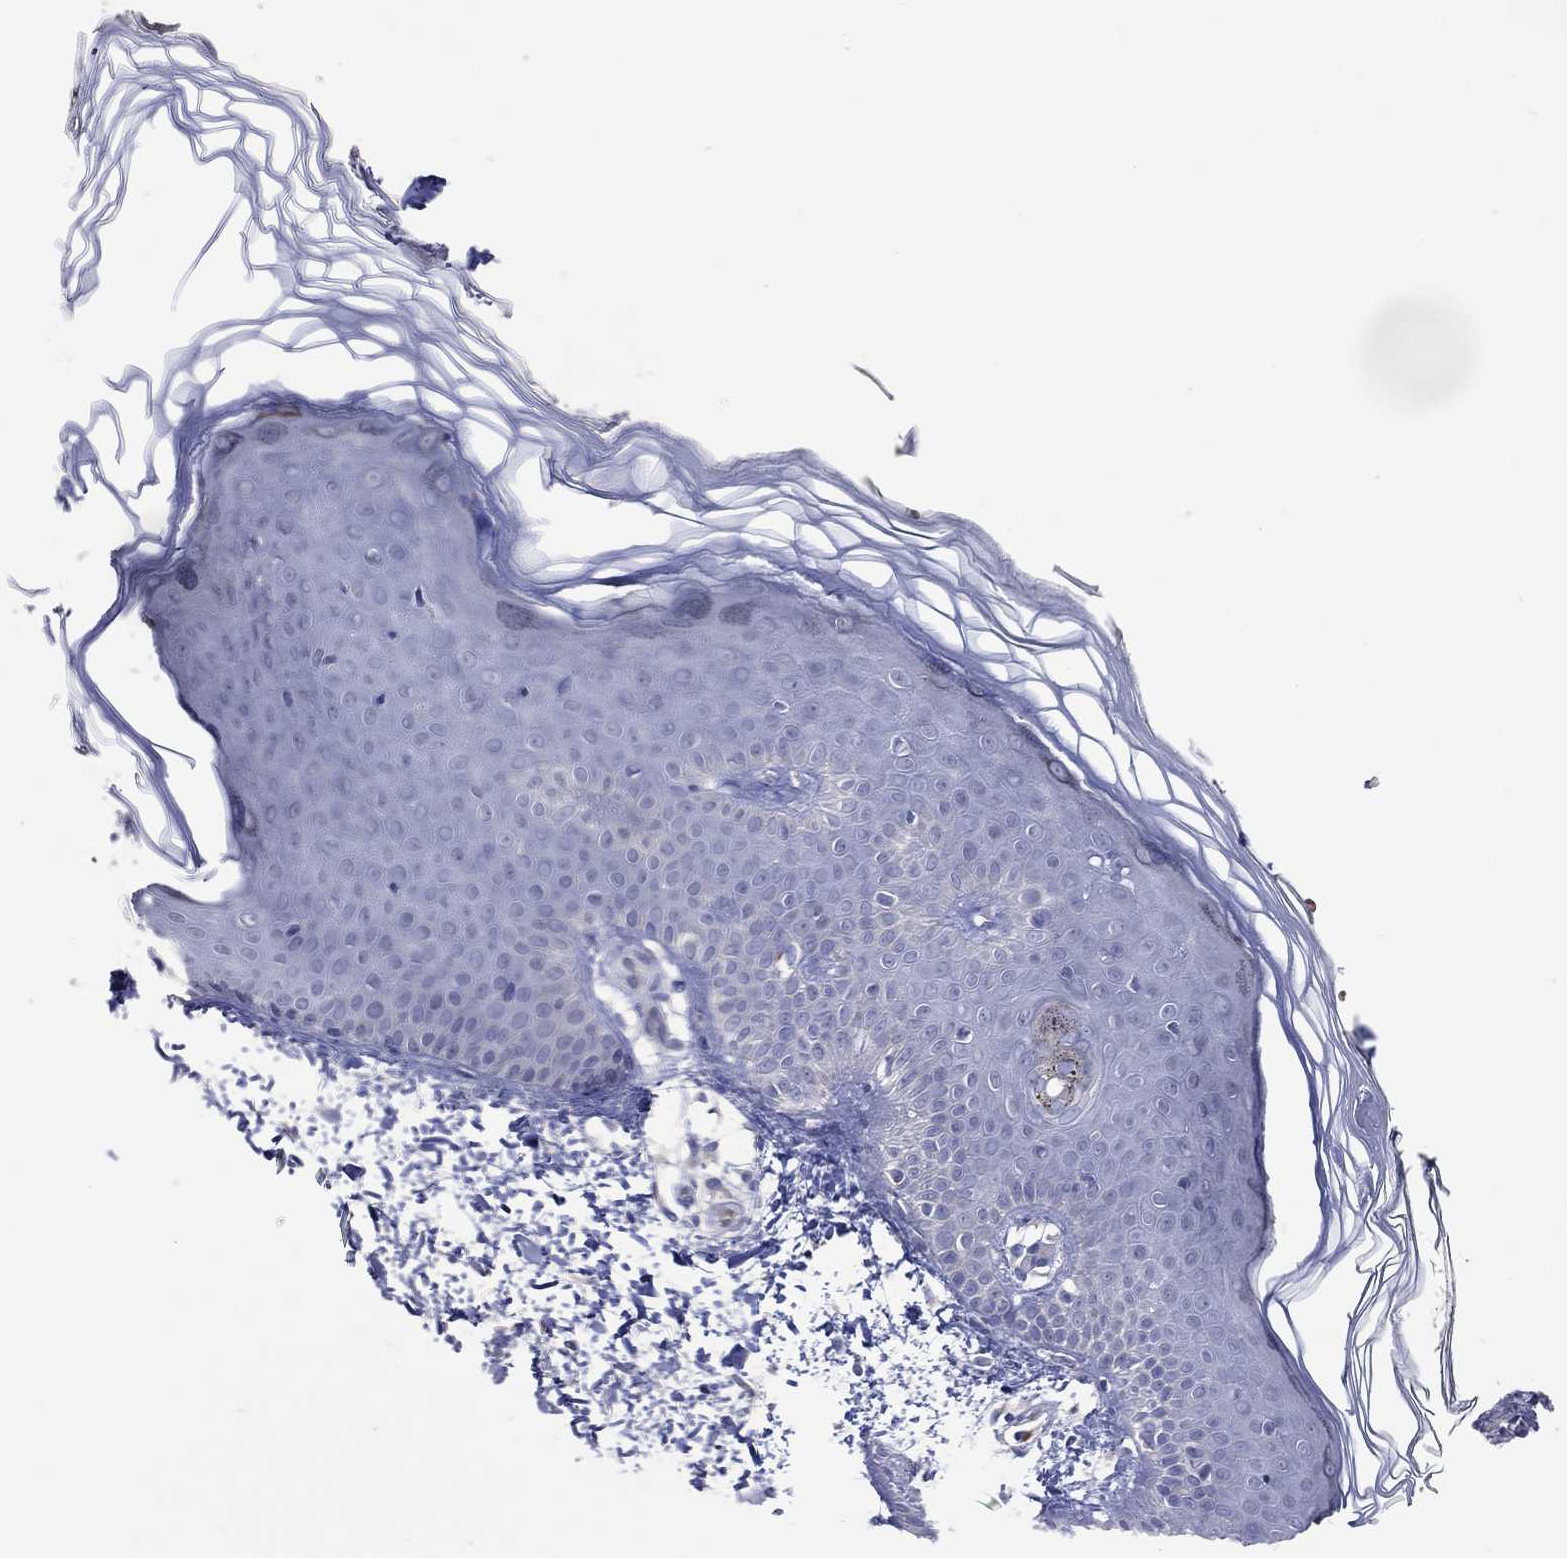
{"staining": {"intensity": "negative", "quantity": "none", "location": "none"}, "tissue": "skin", "cell_type": "Fibroblasts", "image_type": "normal", "snomed": [{"axis": "morphology", "description": "Normal tissue, NOS"}, {"axis": "topography", "description": "Skin"}], "caption": "The image displays no staining of fibroblasts in unremarkable skin.", "gene": "DNAH6", "patient": {"sex": "female", "age": 62}}